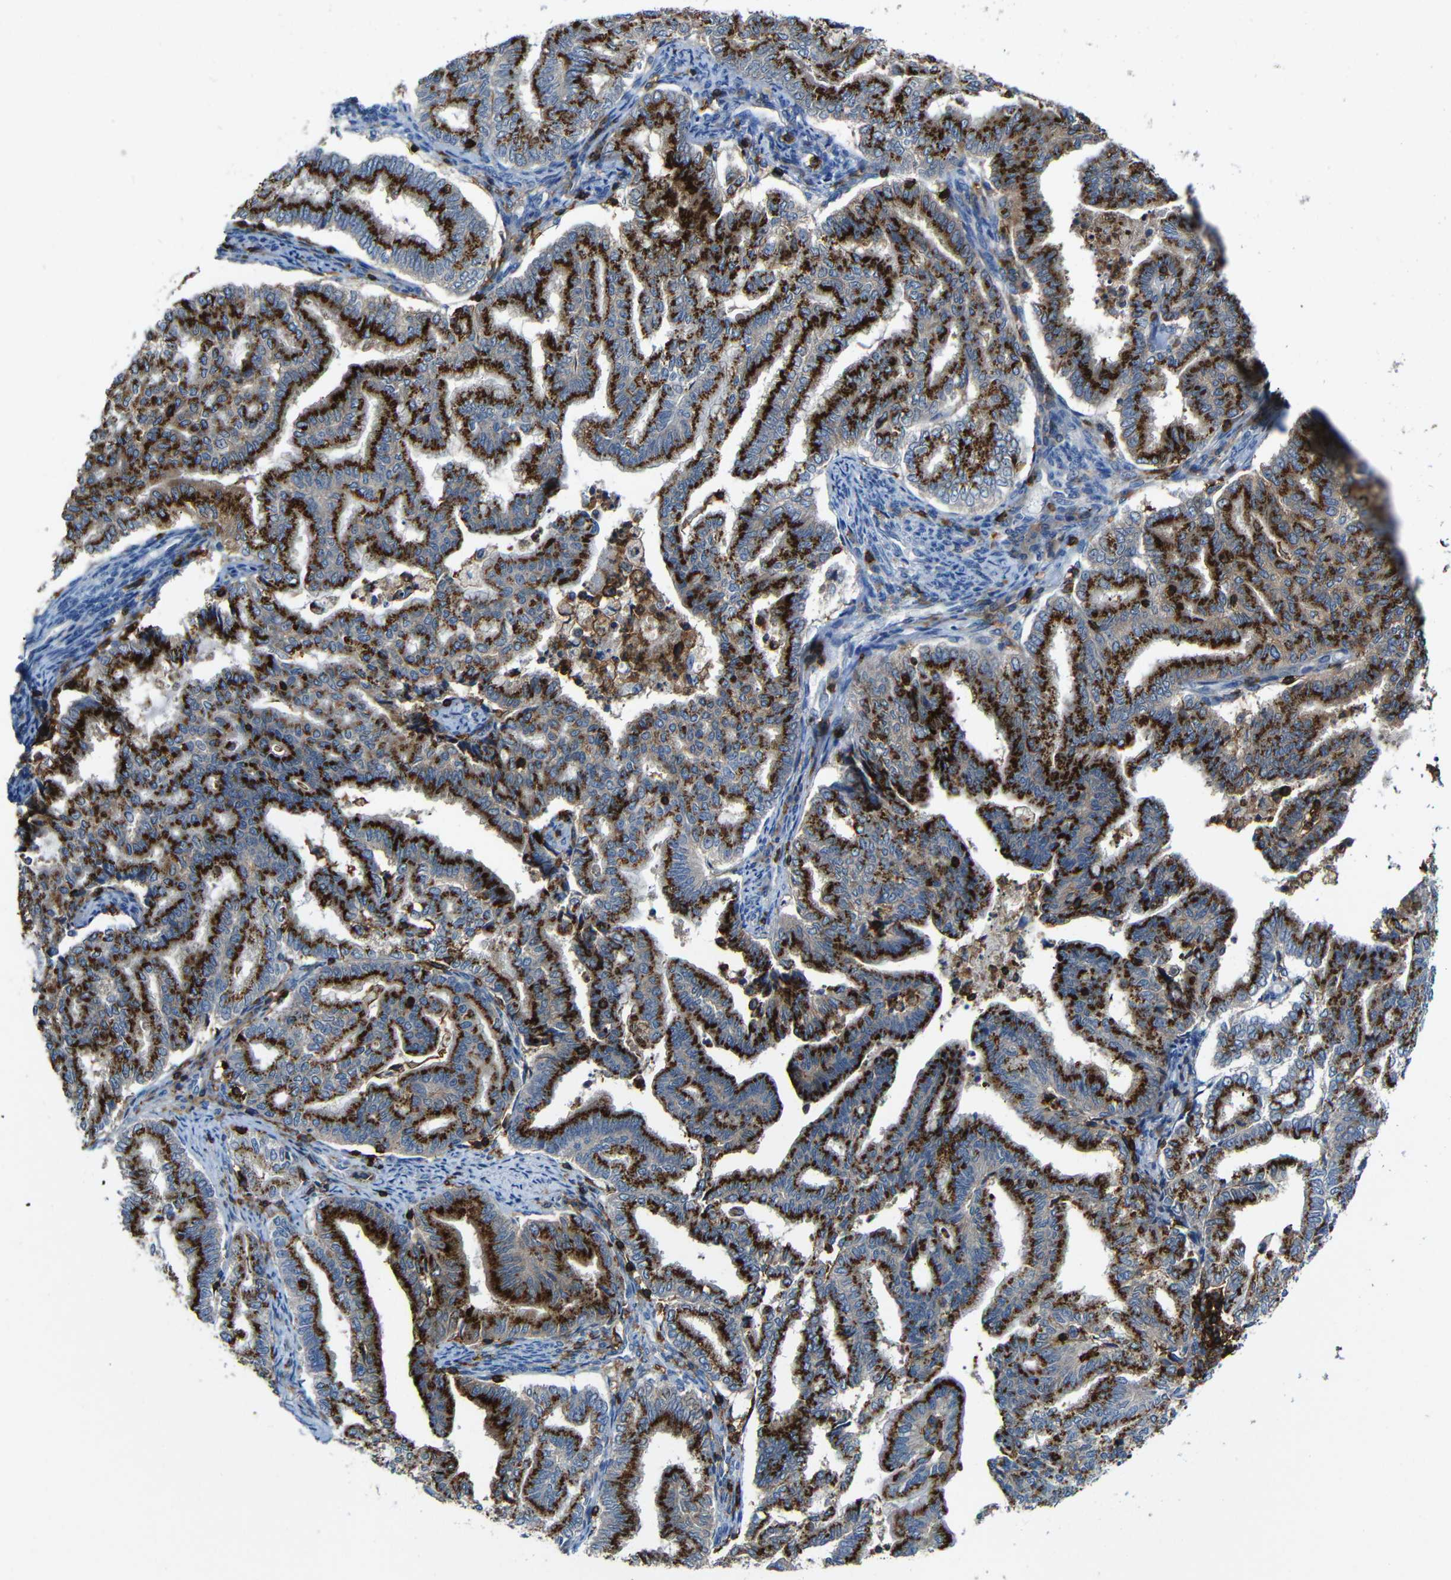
{"staining": {"intensity": "strong", "quantity": ">75%", "location": "cytoplasmic/membranous"}, "tissue": "endometrial cancer", "cell_type": "Tumor cells", "image_type": "cancer", "snomed": [{"axis": "morphology", "description": "Adenocarcinoma, NOS"}, {"axis": "topography", "description": "Endometrium"}], "caption": "Human endometrial cancer stained with a brown dye reveals strong cytoplasmic/membranous positive positivity in approximately >75% of tumor cells.", "gene": "P2RY12", "patient": {"sex": "female", "age": 79}}